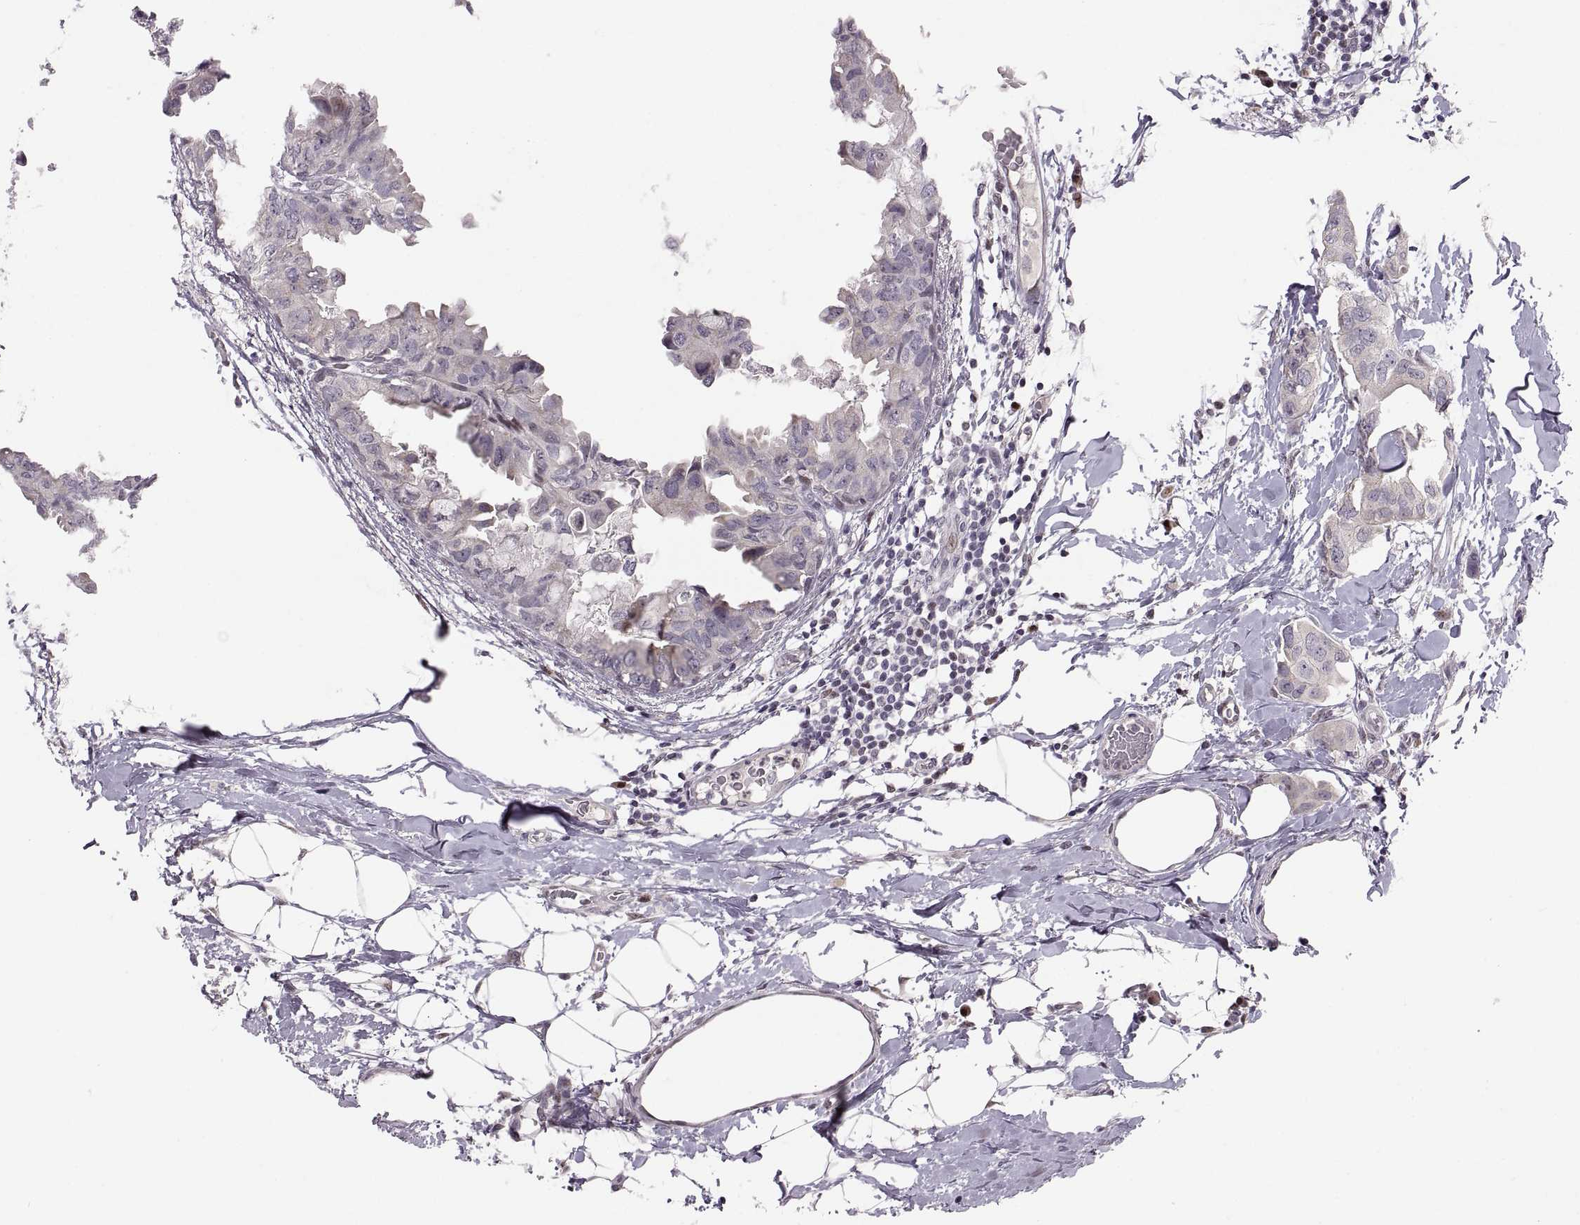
{"staining": {"intensity": "negative", "quantity": "none", "location": "none"}, "tissue": "breast cancer", "cell_type": "Tumor cells", "image_type": "cancer", "snomed": [{"axis": "morphology", "description": "Normal tissue, NOS"}, {"axis": "morphology", "description": "Duct carcinoma"}, {"axis": "topography", "description": "Breast"}], "caption": "This is an IHC image of breast cancer (infiltrating ductal carcinoma). There is no expression in tumor cells.", "gene": "SNAI1", "patient": {"sex": "female", "age": 40}}